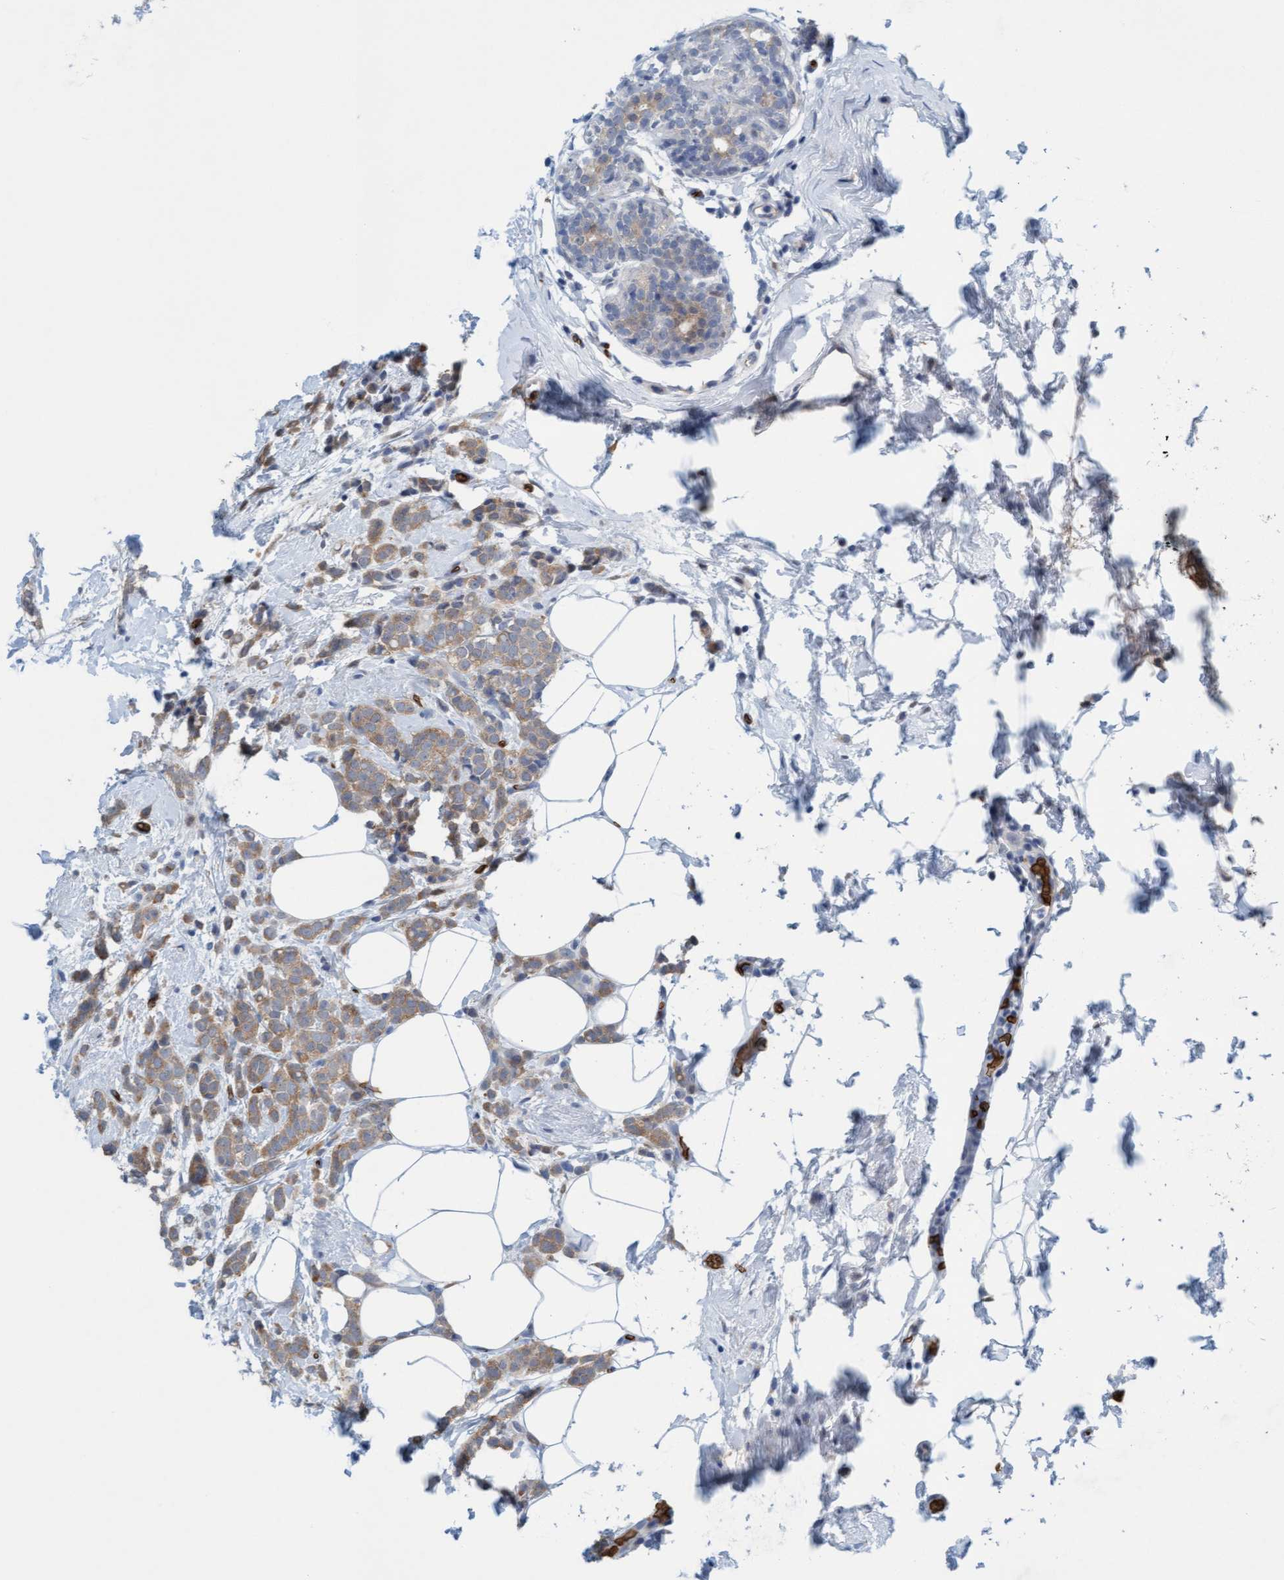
{"staining": {"intensity": "weak", "quantity": ">75%", "location": "cytoplasmic/membranous"}, "tissue": "breast cancer", "cell_type": "Tumor cells", "image_type": "cancer", "snomed": [{"axis": "morphology", "description": "Lobular carcinoma"}, {"axis": "topography", "description": "Breast"}], "caption": "Breast cancer stained with a brown dye reveals weak cytoplasmic/membranous positive expression in approximately >75% of tumor cells.", "gene": "SPEM2", "patient": {"sex": "female", "age": 50}}